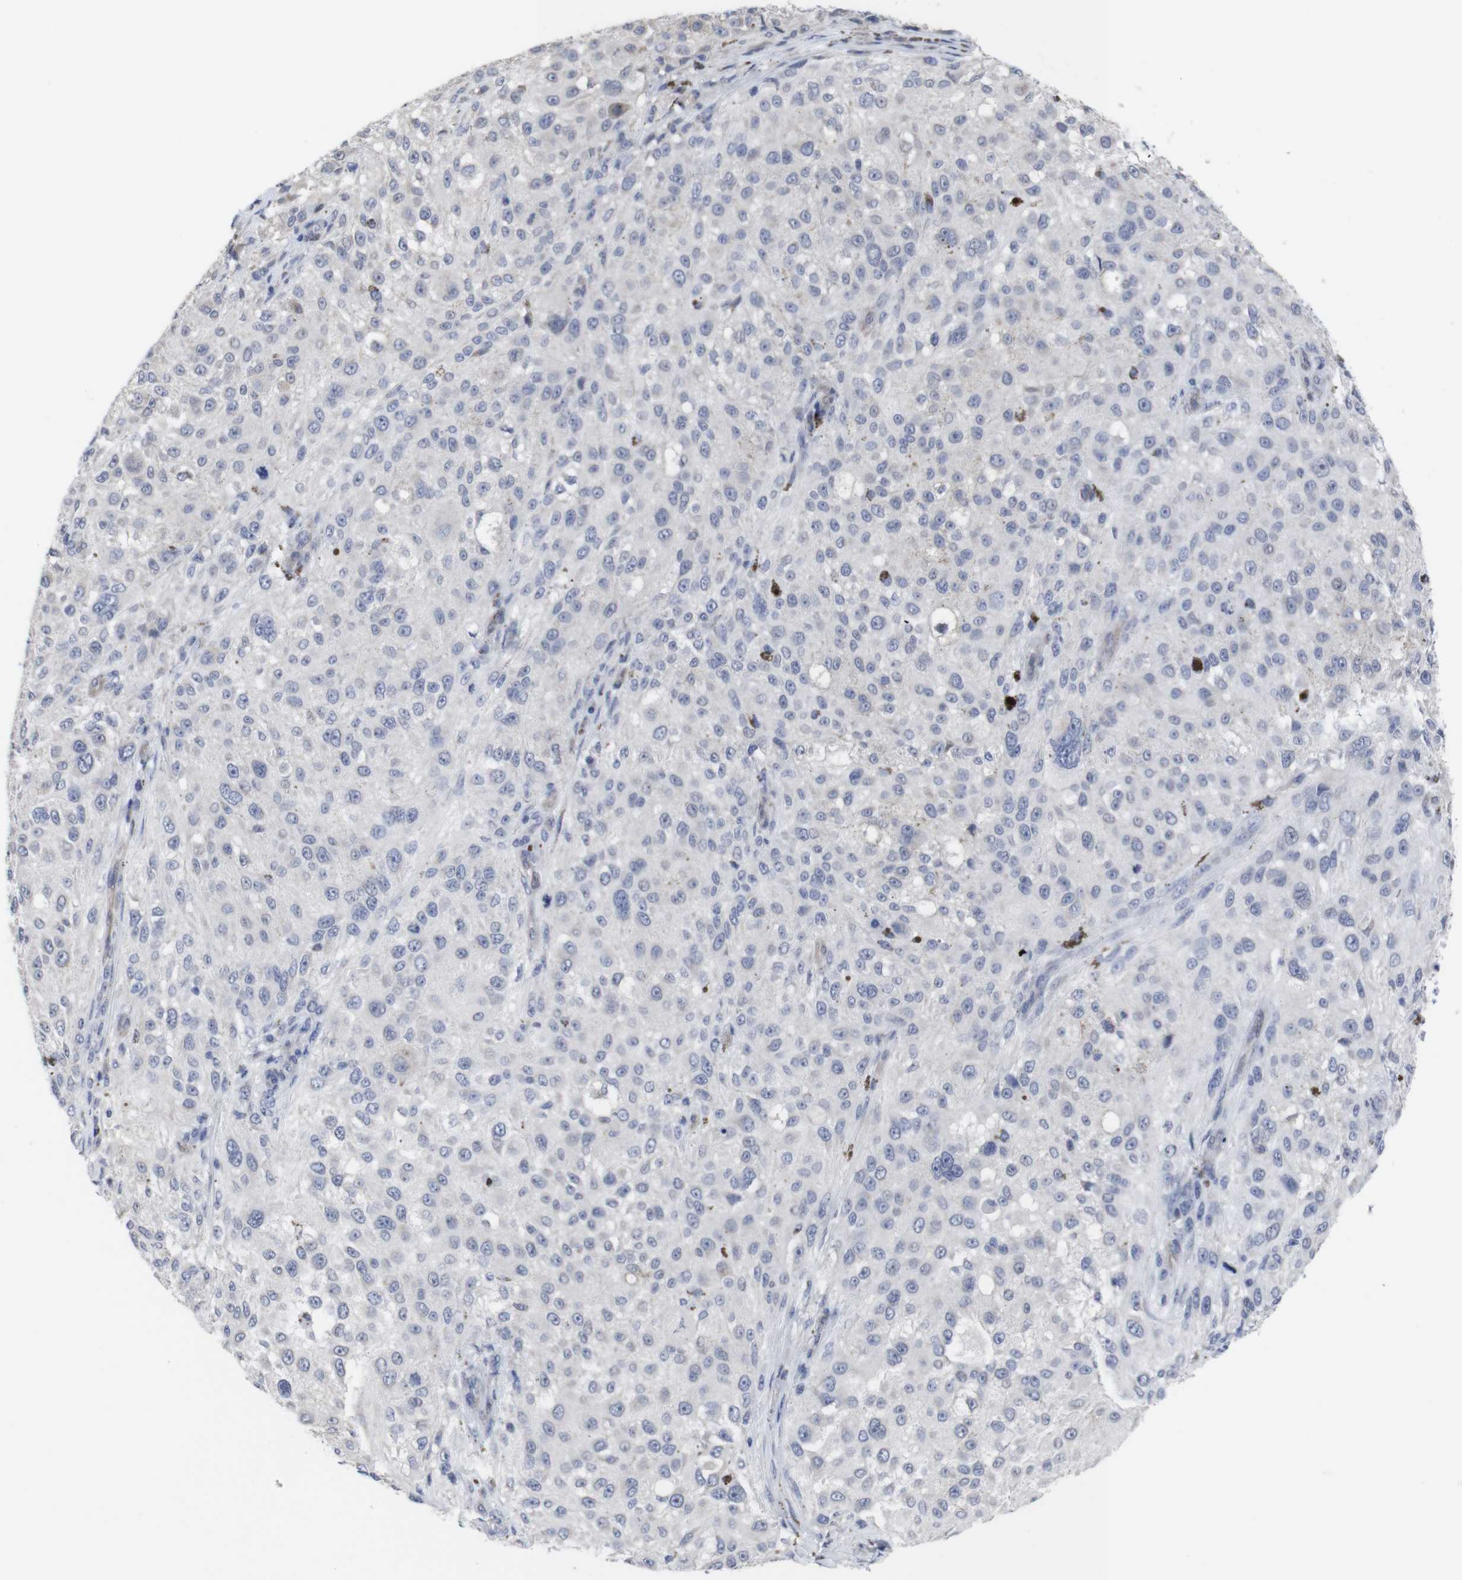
{"staining": {"intensity": "negative", "quantity": "none", "location": "none"}, "tissue": "melanoma", "cell_type": "Tumor cells", "image_type": "cancer", "snomed": [{"axis": "morphology", "description": "Necrosis, NOS"}, {"axis": "morphology", "description": "Malignant melanoma, NOS"}, {"axis": "topography", "description": "Skin"}], "caption": "Immunohistochemistry (IHC) photomicrograph of malignant melanoma stained for a protein (brown), which shows no positivity in tumor cells.", "gene": "SNCG", "patient": {"sex": "female", "age": 87}}